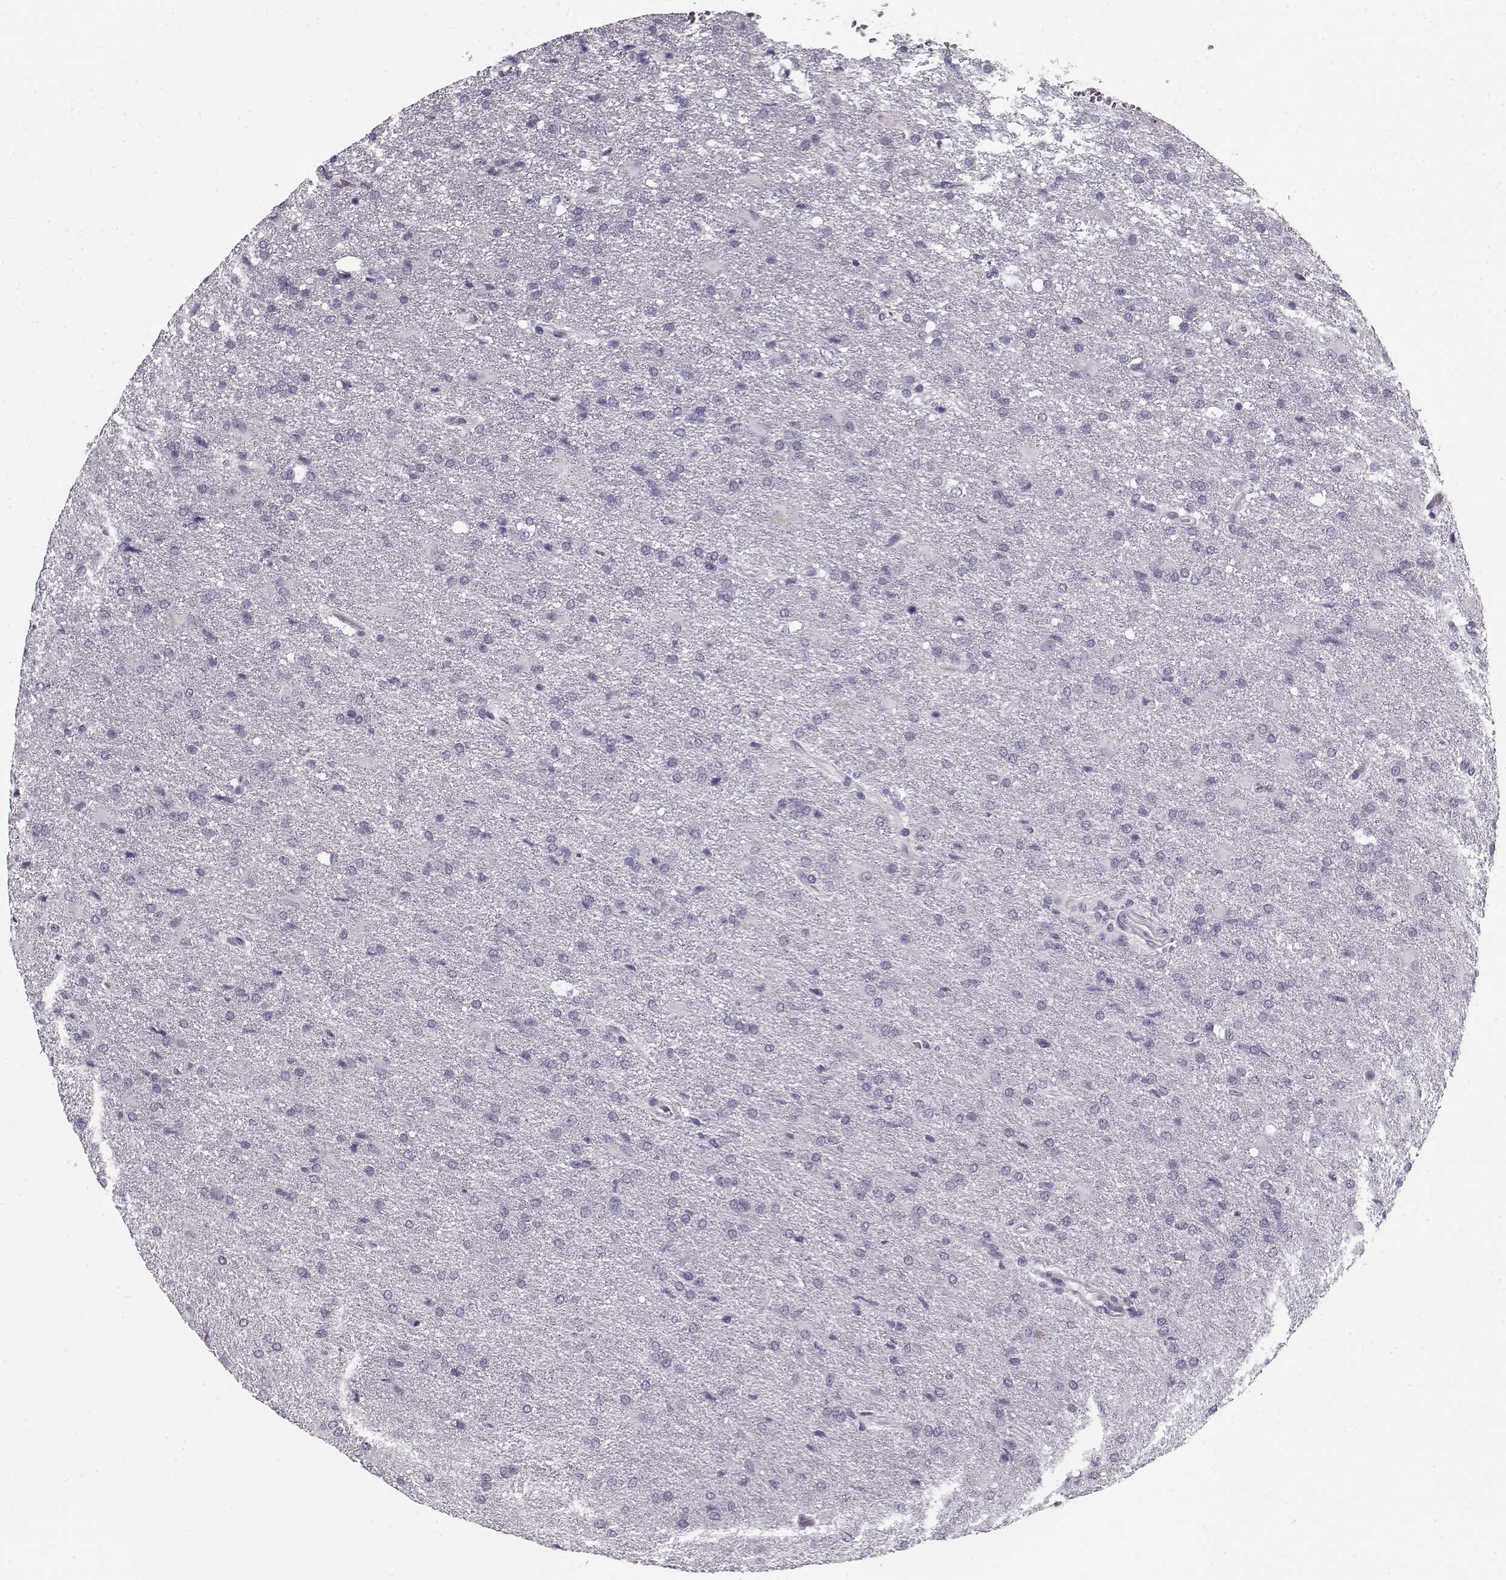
{"staining": {"intensity": "negative", "quantity": "none", "location": "none"}, "tissue": "glioma", "cell_type": "Tumor cells", "image_type": "cancer", "snomed": [{"axis": "morphology", "description": "Glioma, malignant, High grade"}, {"axis": "topography", "description": "Brain"}], "caption": "Photomicrograph shows no protein expression in tumor cells of glioma tissue.", "gene": "SPACA9", "patient": {"sex": "male", "age": 68}}